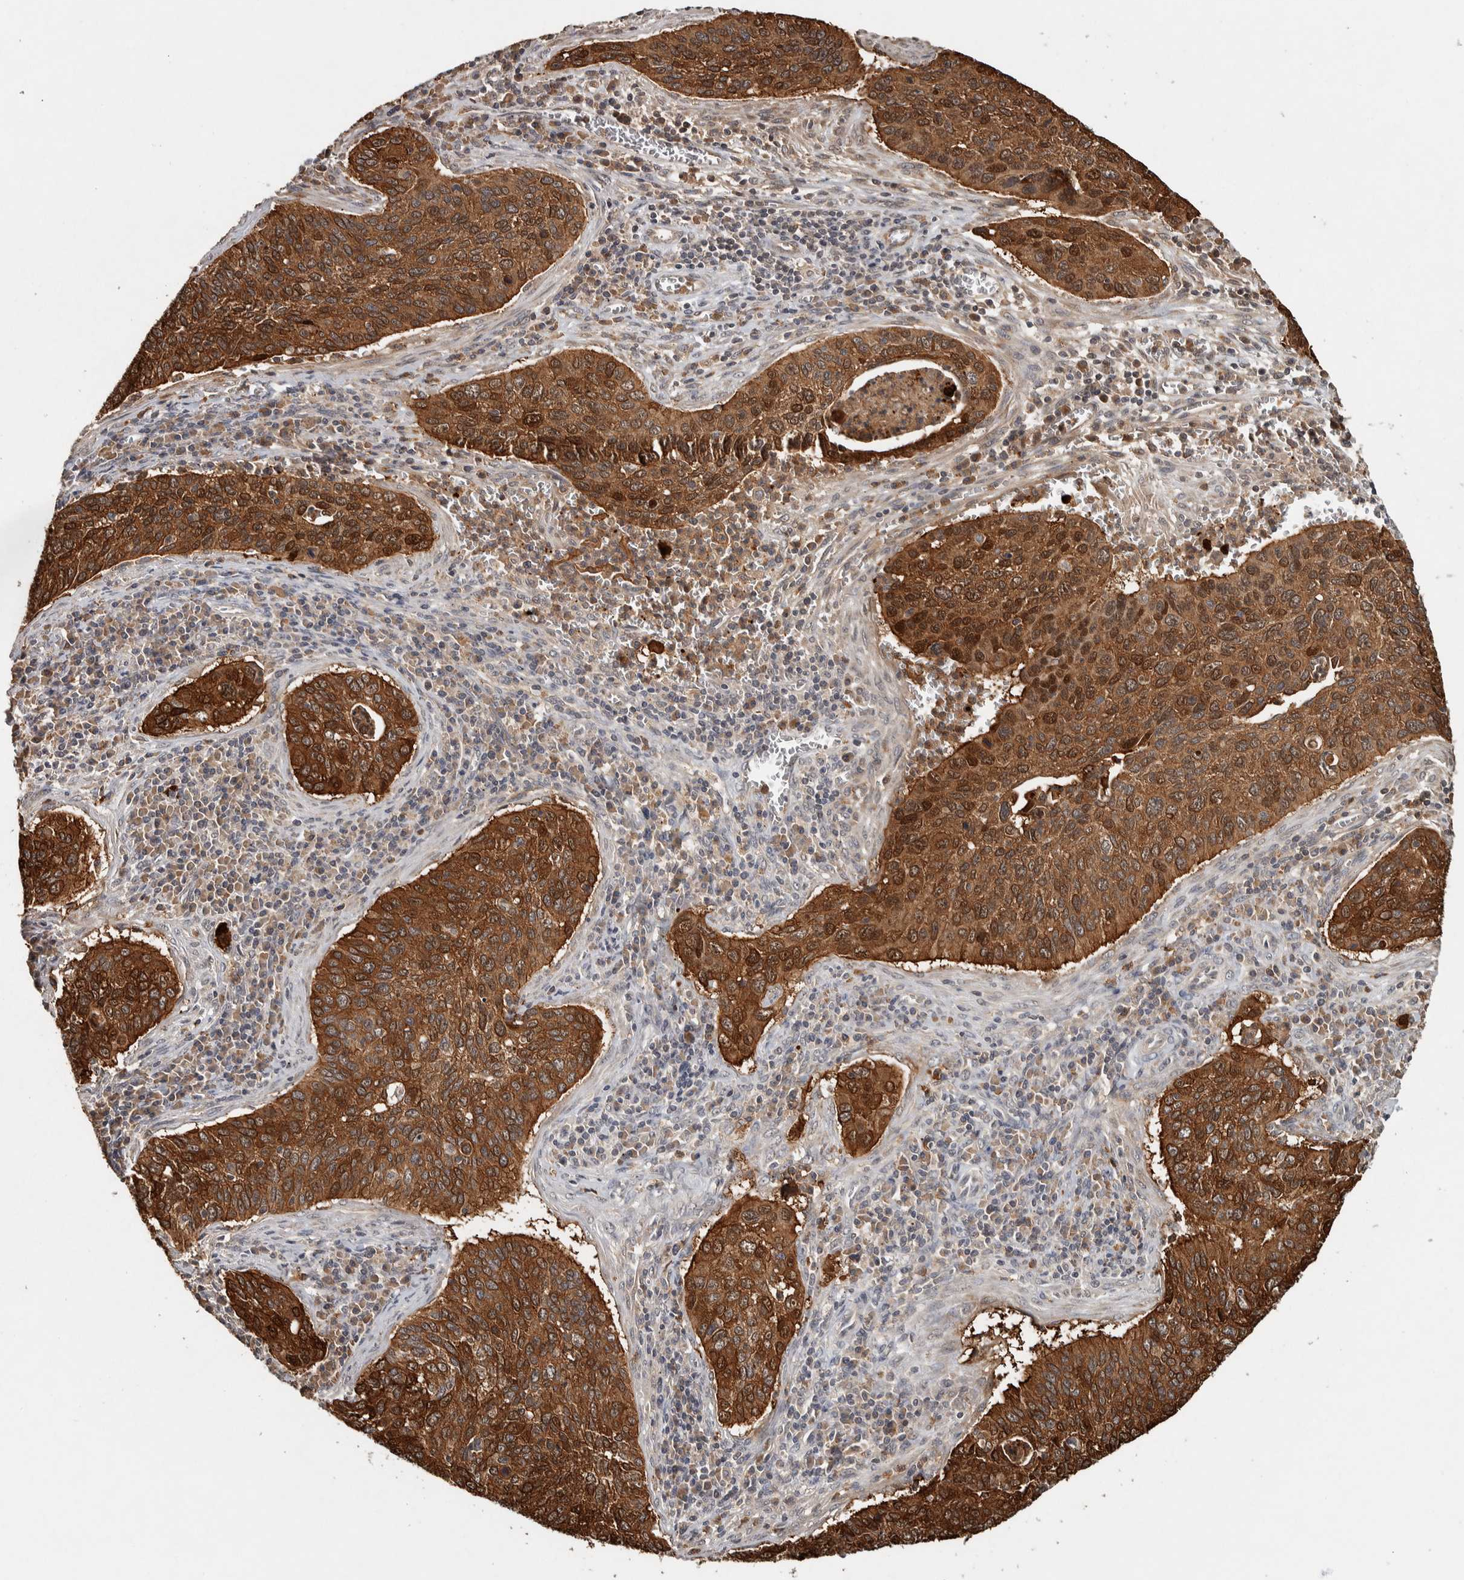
{"staining": {"intensity": "strong", "quantity": "25%-75%", "location": "cytoplasmic/membranous,nuclear"}, "tissue": "cervical cancer", "cell_type": "Tumor cells", "image_type": "cancer", "snomed": [{"axis": "morphology", "description": "Squamous cell carcinoma, NOS"}, {"axis": "topography", "description": "Cervix"}], "caption": "Approximately 25%-75% of tumor cells in human cervical cancer (squamous cell carcinoma) display strong cytoplasmic/membranous and nuclear protein positivity as visualized by brown immunohistochemical staining.", "gene": "EIF3H", "patient": {"sex": "female", "age": 53}}